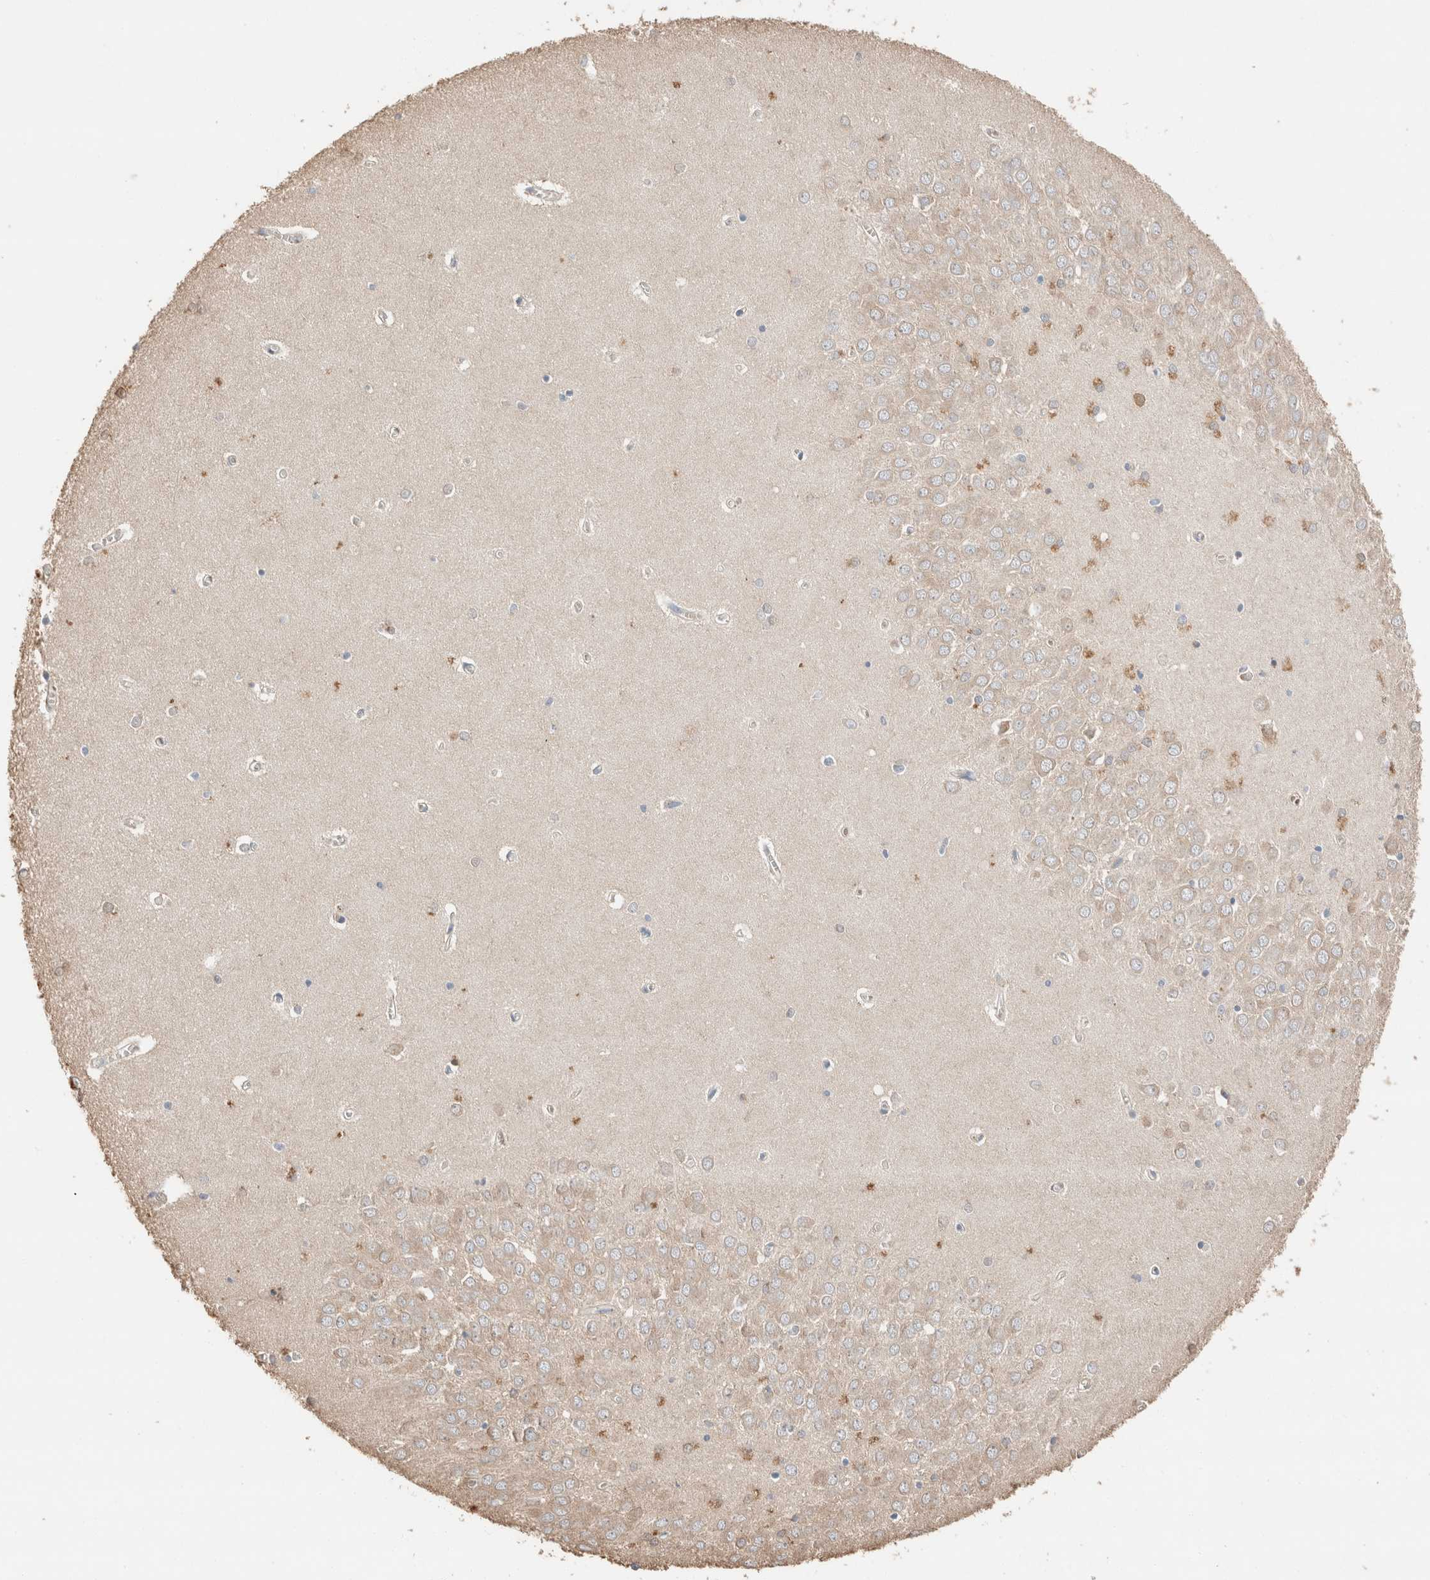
{"staining": {"intensity": "moderate", "quantity": "25%-75%", "location": "cytoplasmic/membranous"}, "tissue": "hippocampus", "cell_type": "Glial cells", "image_type": "normal", "snomed": [{"axis": "morphology", "description": "Normal tissue, NOS"}, {"axis": "topography", "description": "Hippocampus"}], "caption": "This is a histology image of immunohistochemistry staining of benign hippocampus, which shows moderate expression in the cytoplasmic/membranous of glial cells.", "gene": "TUBD1", "patient": {"sex": "male", "age": 70}}